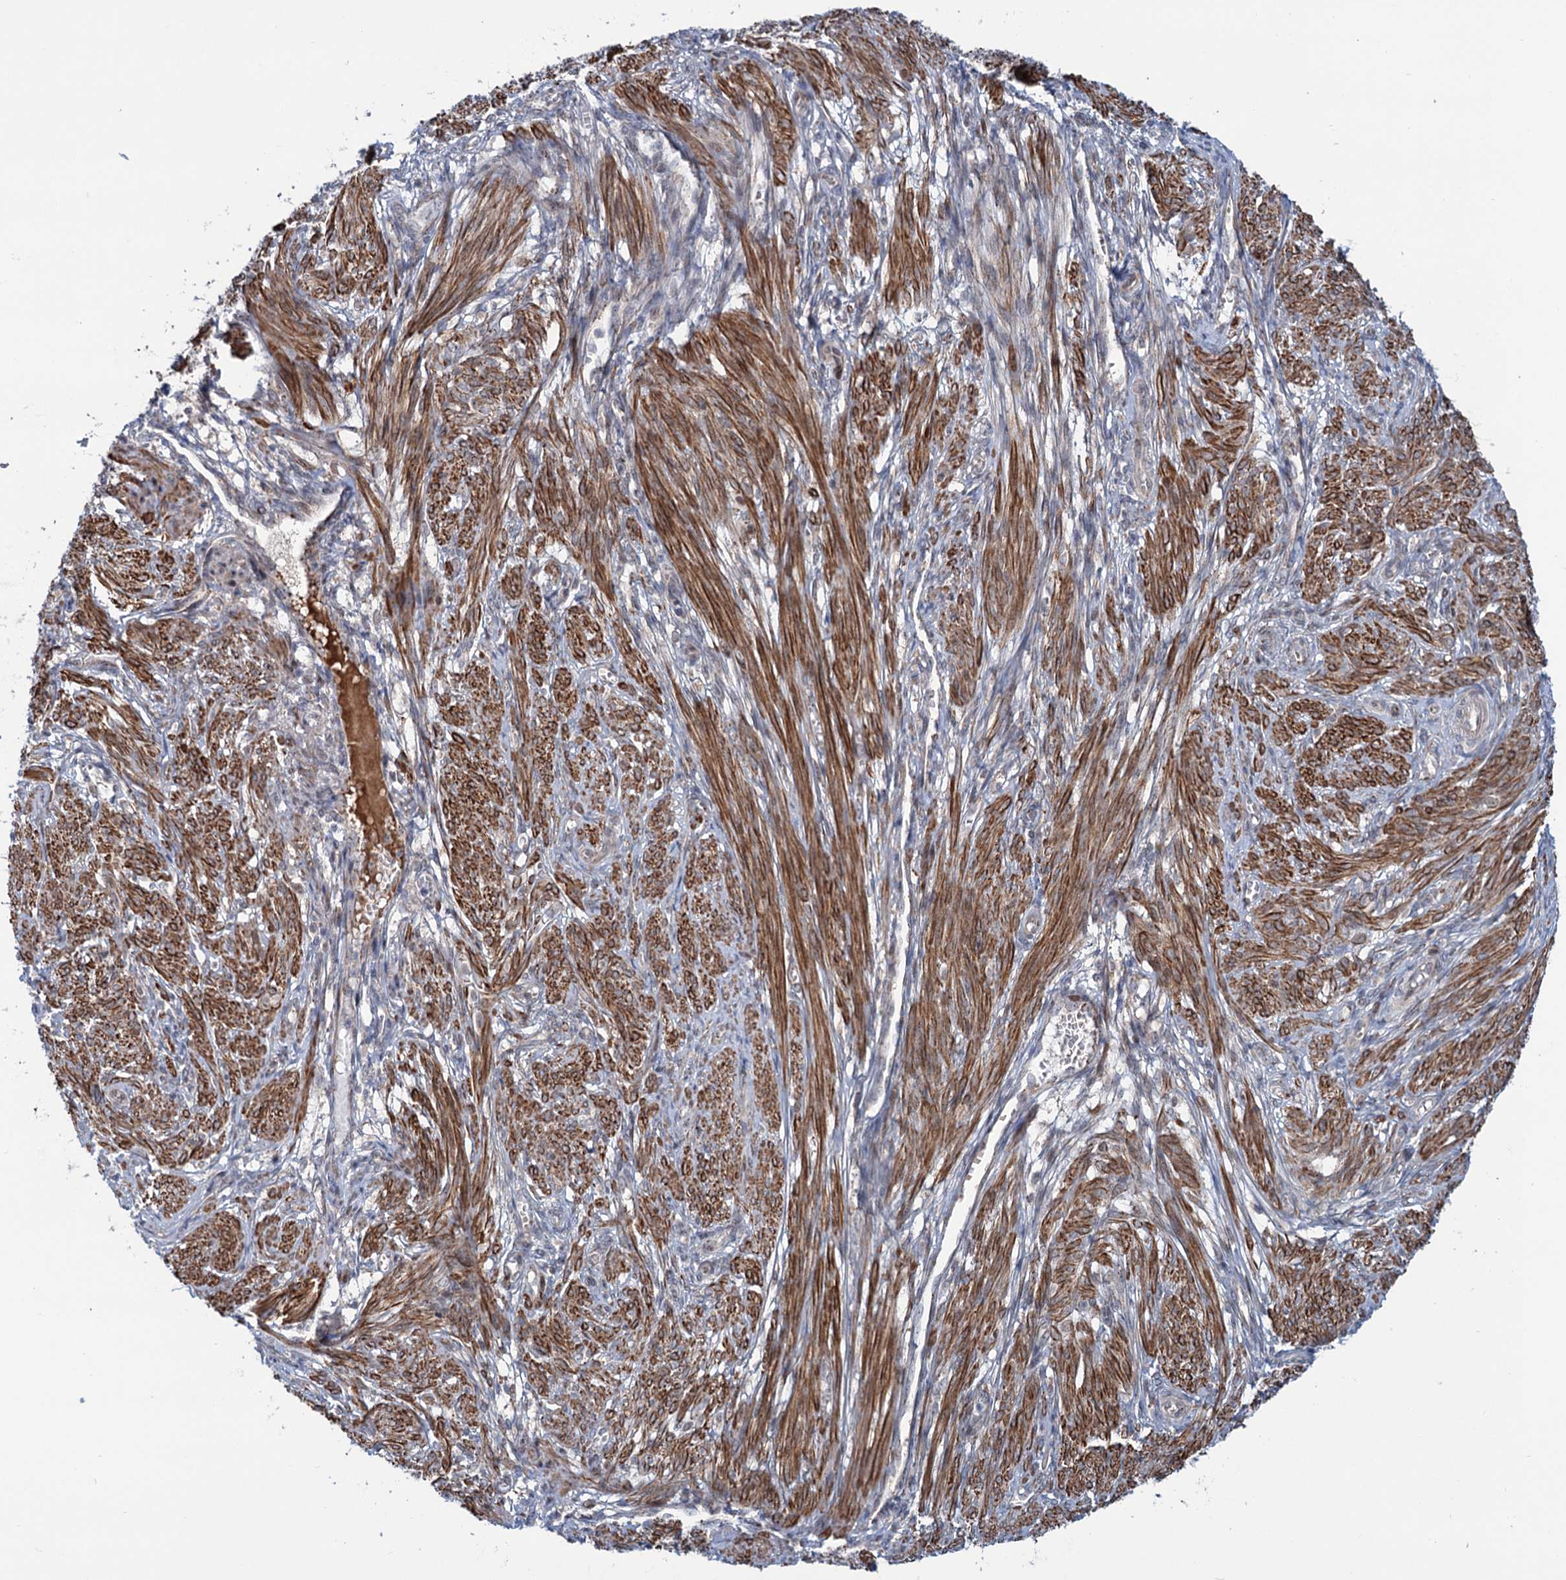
{"staining": {"intensity": "strong", "quantity": ">75%", "location": "cytoplasmic/membranous"}, "tissue": "smooth muscle", "cell_type": "Smooth muscle cells", "image_type": "normal", "snomed": [{"axis": "morphology", "description": "Normal tissue, NOS"}, {"axis": "topography", "description": "Smooth muscle"}], "caption": "Smooth muscle cells exhibit strong cytoplasmic/membranous staining in approximately >75% of cells in normal smooth muscle.", "gene": "ELP4", "patient": {"sex": "female", "age": 39}}